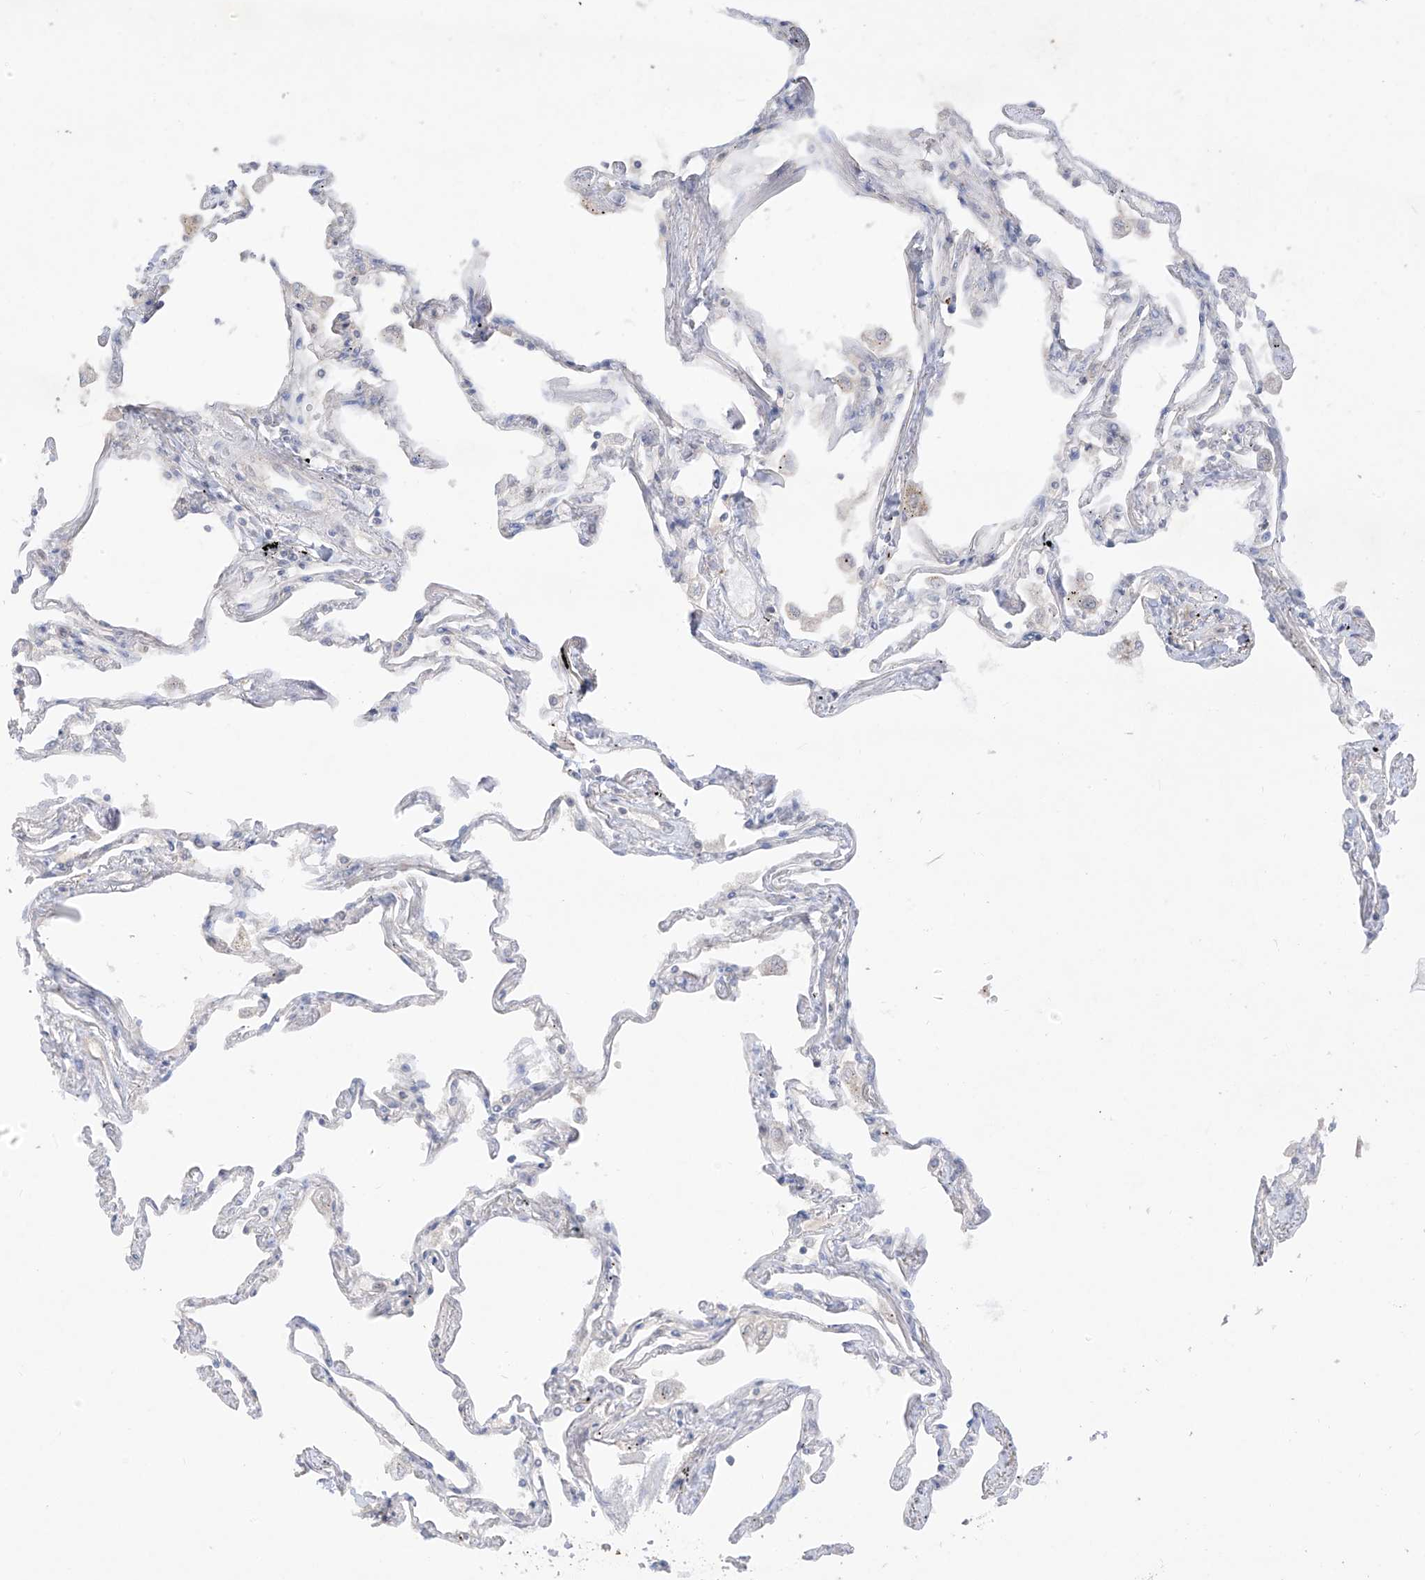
{"staining": {"intensity": "negative", "quantity": "none", "location": "none"}, "tissue": "lung", "cell_type": "Alveolar cells", "image_type": "normal", "snomed": [{"axis": "morphology", "description": "Normal tissue, NOS"}, {"axis": "topography", "description": "Lung"}], "caption": "This is an immunohistochemistry (IHC) image of benign lung. There is no expression in alveolar cells.", "gene": "ANGEL2", "patient": {"sex": "female", "age": 67}}